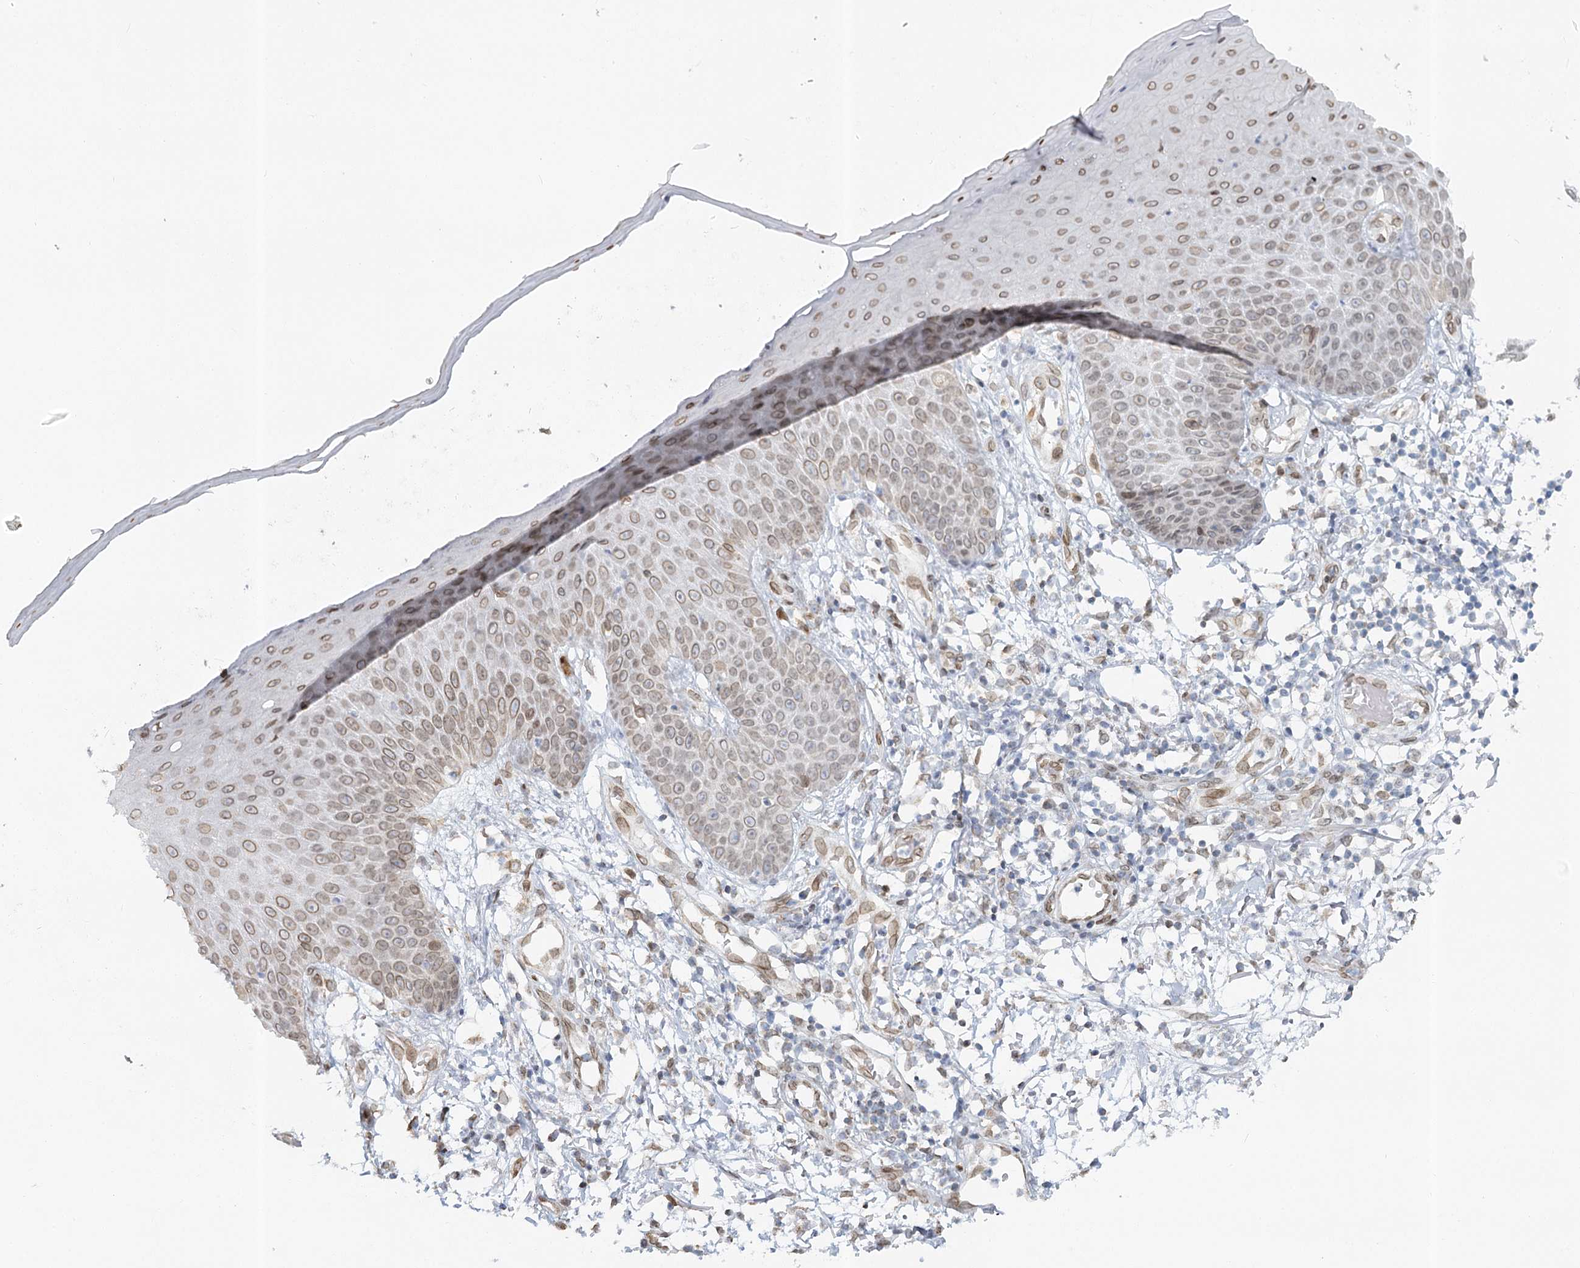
{"staining": {"intensity": "moderate", "quantity": ">75%", "location": "nuclear"}, "tissue": "skin", "cell_type": "Fibroblasts", "image_type": "normal", "snomed": [{"axis": "morphology", "description": "Normal tissue, NOS"}, {"axis": "morphology", "description": "Inflammation, NOS"}, {"axis": "topography", "description": "Skin"}], "caption": "DAB (3,3'-diaminobenzidine) immunohistochemical staining of benign human skin displays moderate nuclear protein expression in approximately >75% of fibroblasts.", "gene": "VWA5A", "patient": {"sex": "female", "age": 44}}